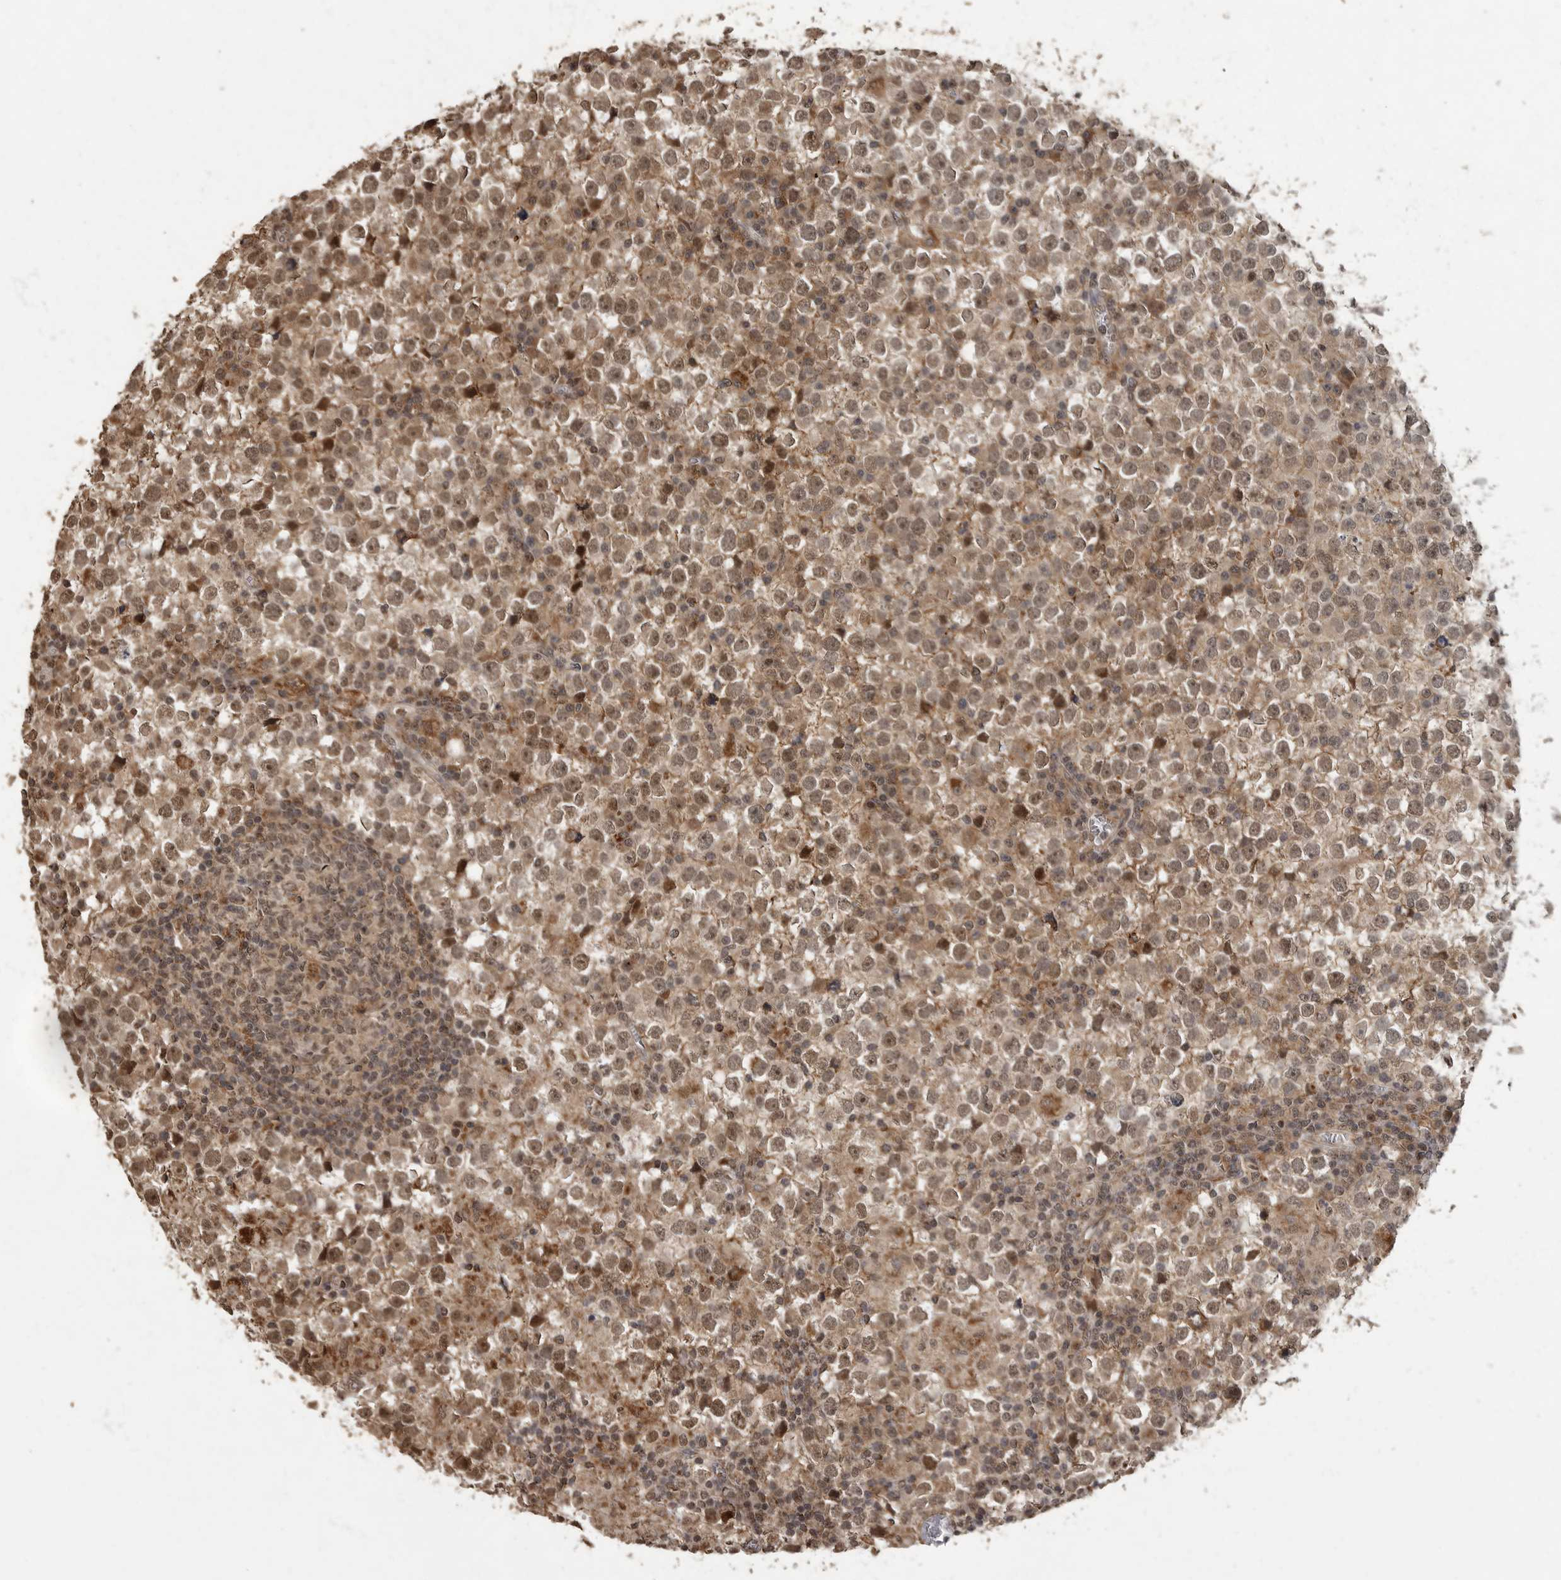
{"staining": {"intensity": "moderate", "quantity": ">75%", "location": "cytoplasmic/membranous,nuclear"}, "tissue": "testis cancer", "cell_type": "Tumor cells", "image_type": "cancer", "snomed": [{"axis": "morphology", "description": "Seminoma, NOS"}, {"axis": "topography", "description": "Testis"}], "caption": "Testis cancer stained with a protein marker exhibits moderate staining in tumor cells.", "gene": "MAFG", "patient": {"sex": "male", "age": 65}}